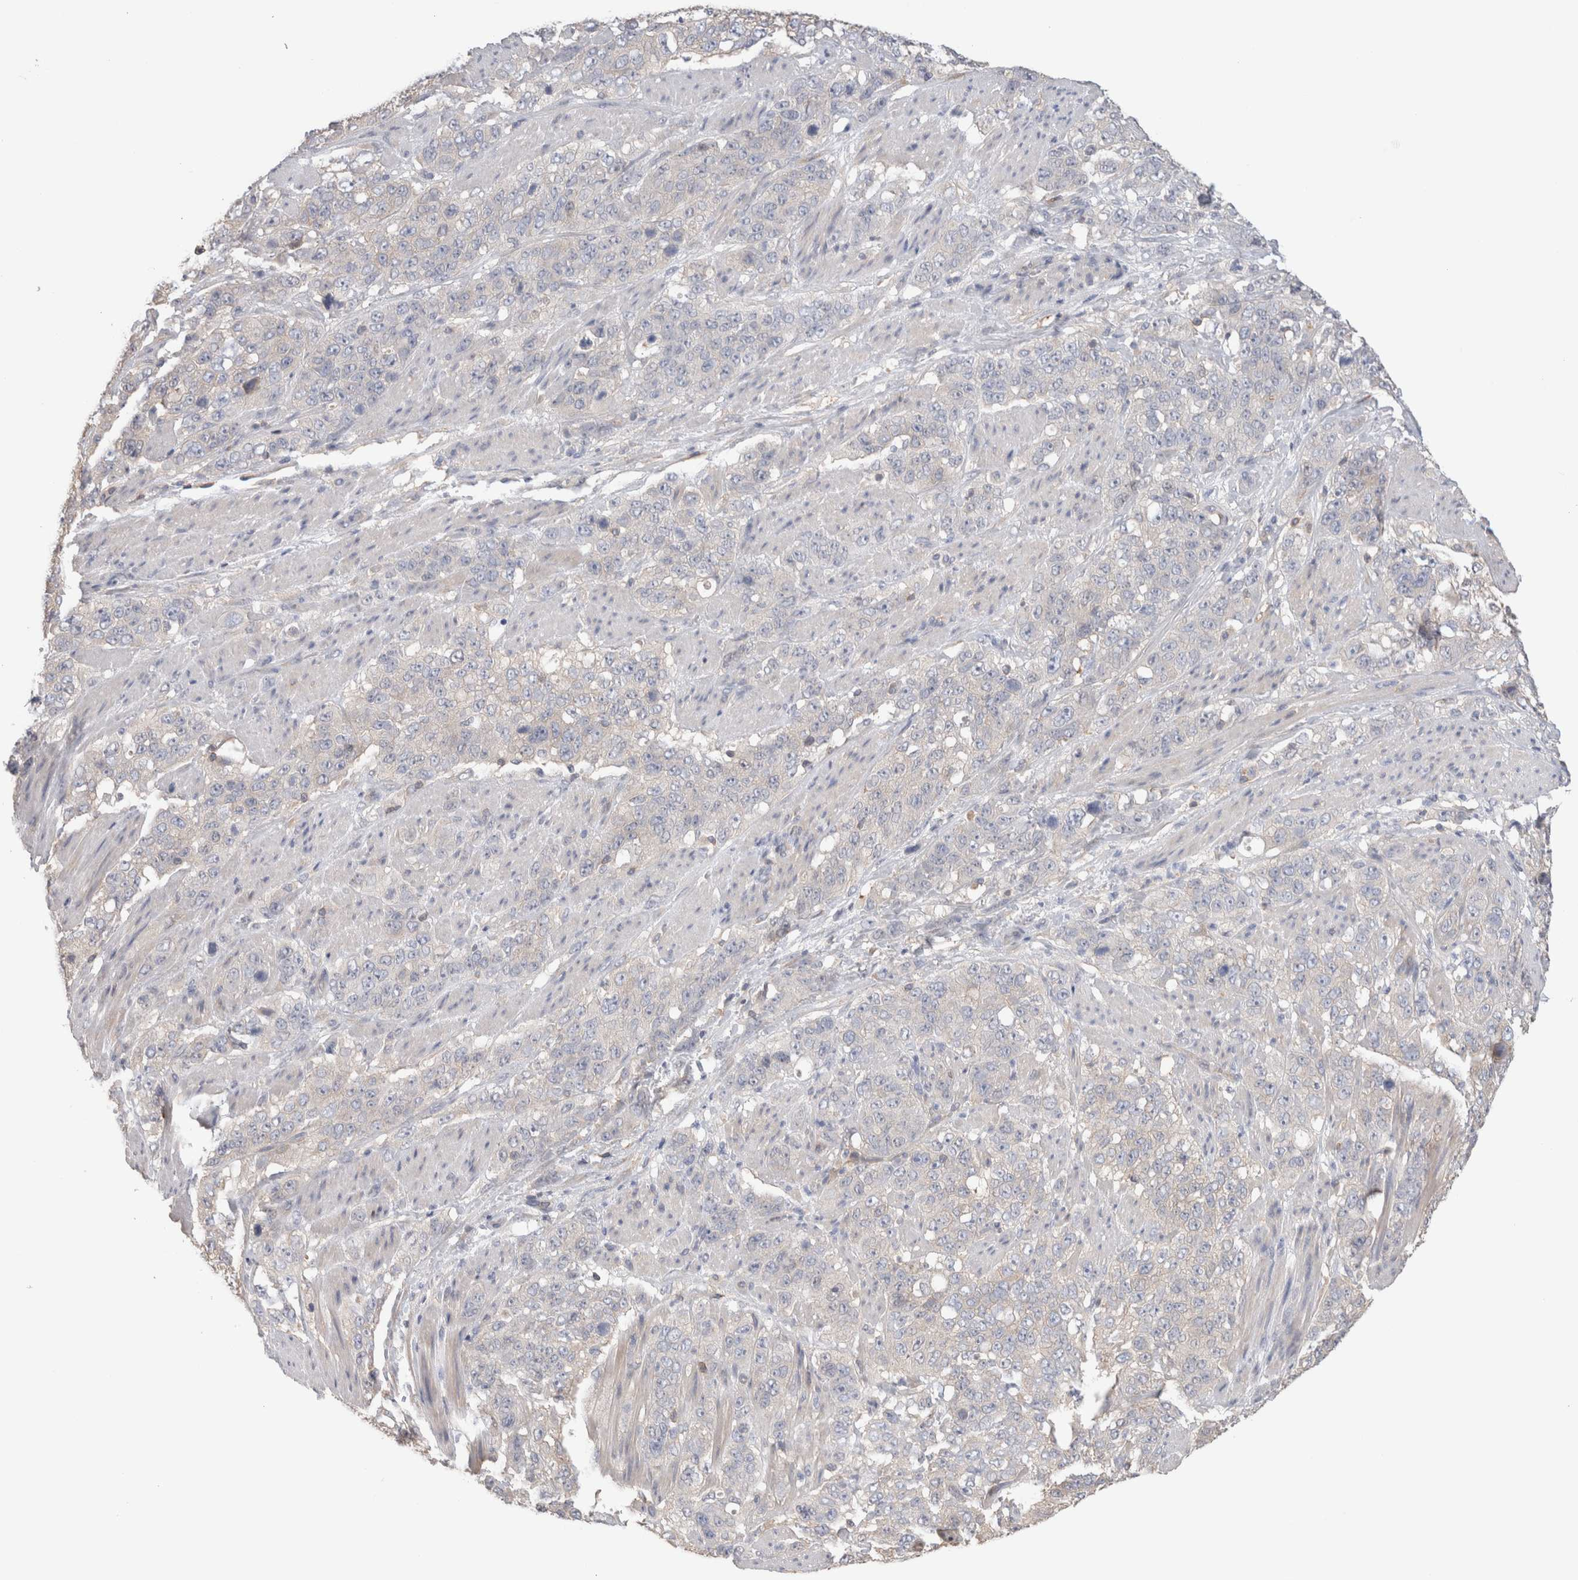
{"staining": {"intensity": "negative", "quantity": "none", "location": "none"}, "tissue": "stomach cancer", "cell_type": "Tumor cells", "image_type": "cancer", "snomed": [{"axis": "morphology", "description": "Adenocarcinoma, NOS"}, {"axis": "topography", "description": "Stomach"}], "caption": "Immunohistochemistry photomicrograph of stomach cancer stained for a protein (brown), which reveals no staining in tumor cells. Brightfield microscopy of IHC stained with DAB (brown) and hematoxylin (blue), captured at high magnification.", "gene": "CAPN2", "patient": {"sex": "male", "age": 48}}